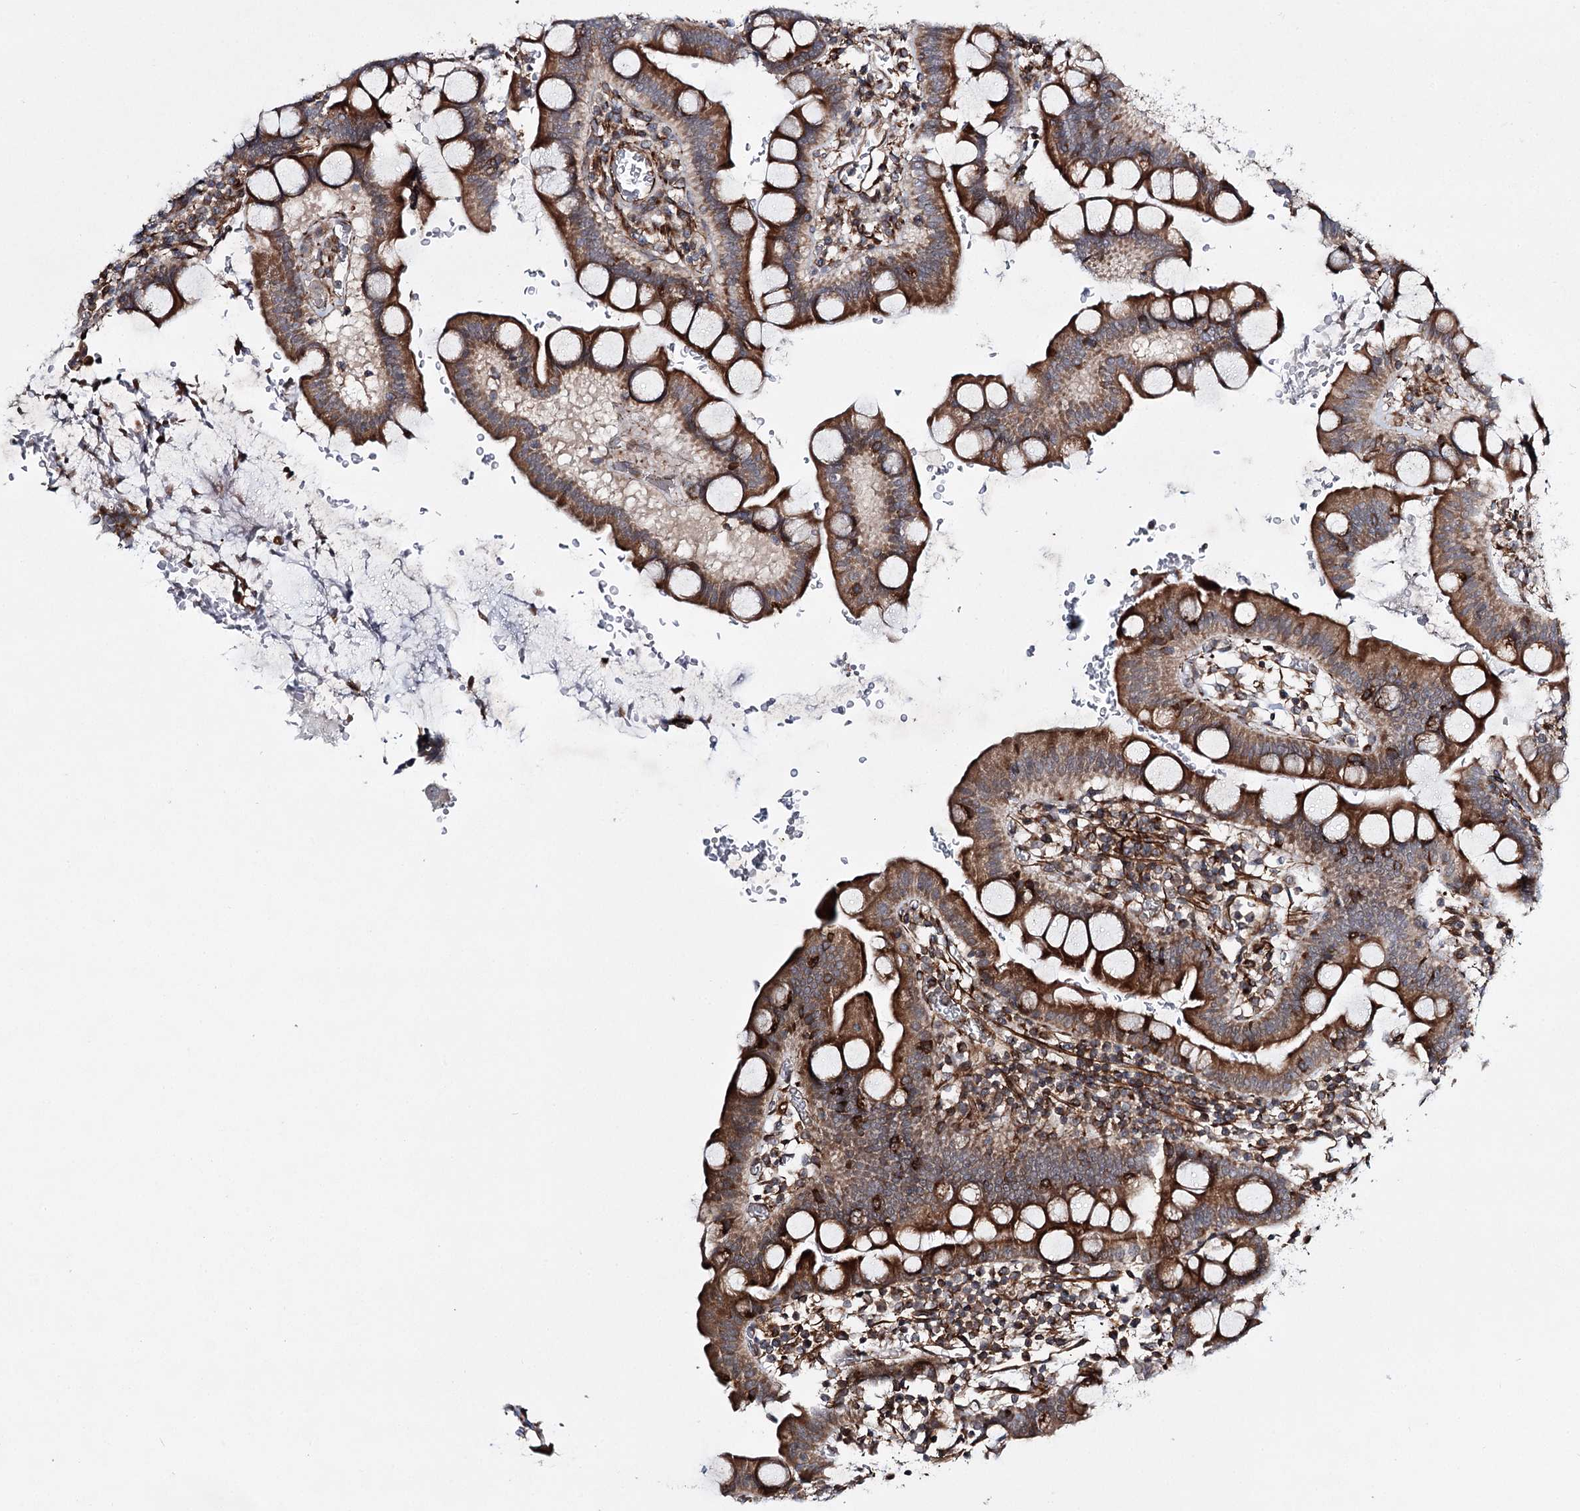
{"staining": {"intensity": "strong", "quantity": ">75%", "location": "cytoplasmic/membranous"}, "tissue": "small intestine", "cell_type": "Glandular cells", "image_type": "normal", "snomed": [{"axis": "morphology", "description": "Normal tissue, NOS"}, {"axis": "topography", "description": "Stomach, upper"}, {"axis": "topography", "description": "Stomach, lower"}, {"axis": "topography", "description": "Small intestine"}], "caption": "Small intestine stained with a protein marker reveals strong staining in glandular cells.", "gene": "DPEP2", "patient": {"sex": "male", "age": 68}}